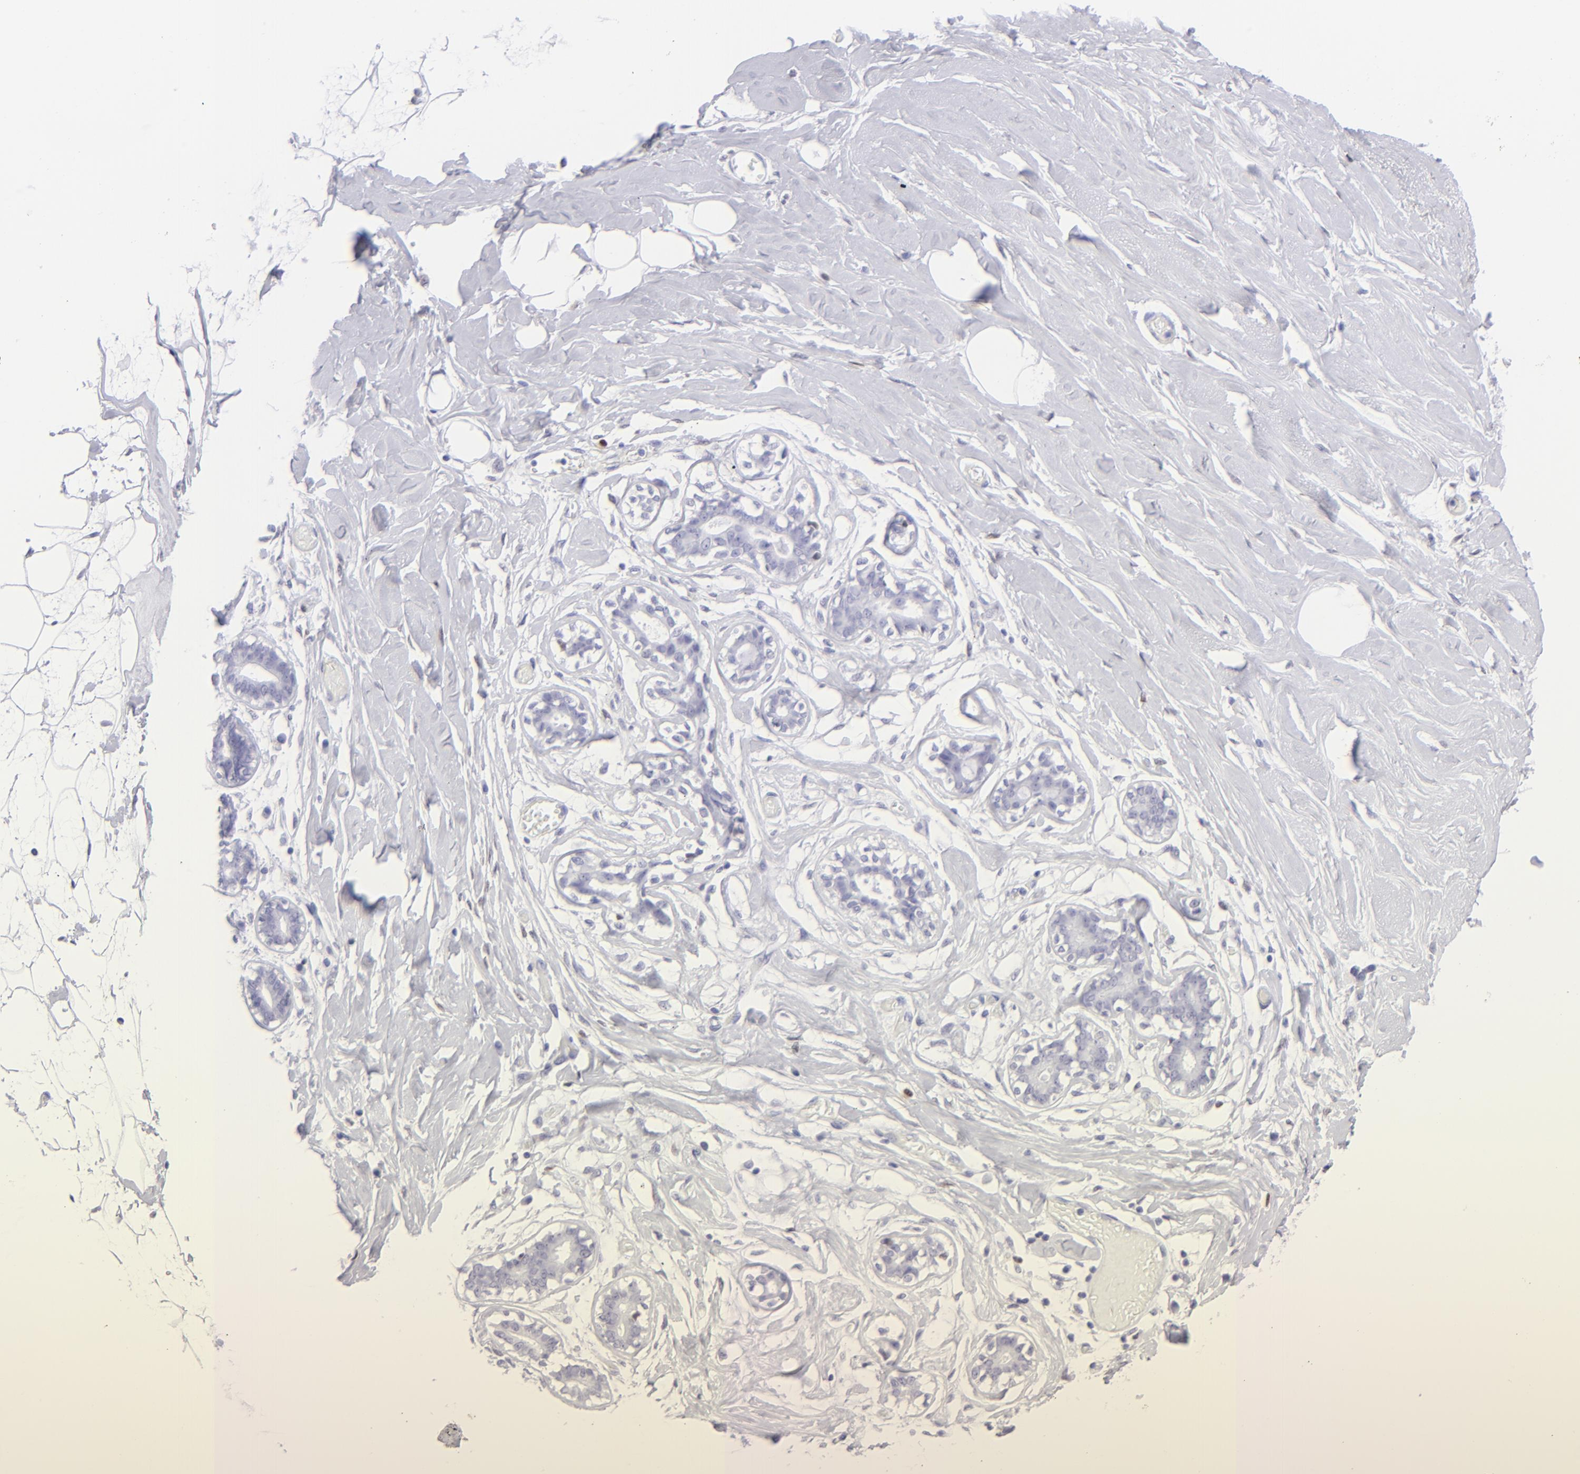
{"staining": {"intensity": "negative", "quantity": "none", "location": "none"}, "tissue": "breast", "cell_type": "Adipocytes", "image_type": "normal", "snomed": [{"axis": "morphology", "description": "Normal tissue, NOS"}, {"axis": "morphology", "description": "Fibrosis, NOS"}, {"axis": "topography", "description": "Breast"}], "caption": "Adipocytes are negative for brown protein staining in benign breast. The staining is performed using DAB (3,3'-diaminobenzidine) brown chromogen with nuclei counter-stained in using hematoxylin.", "gene": "MITF", "patient": {"sex": "female", "age": 39}}